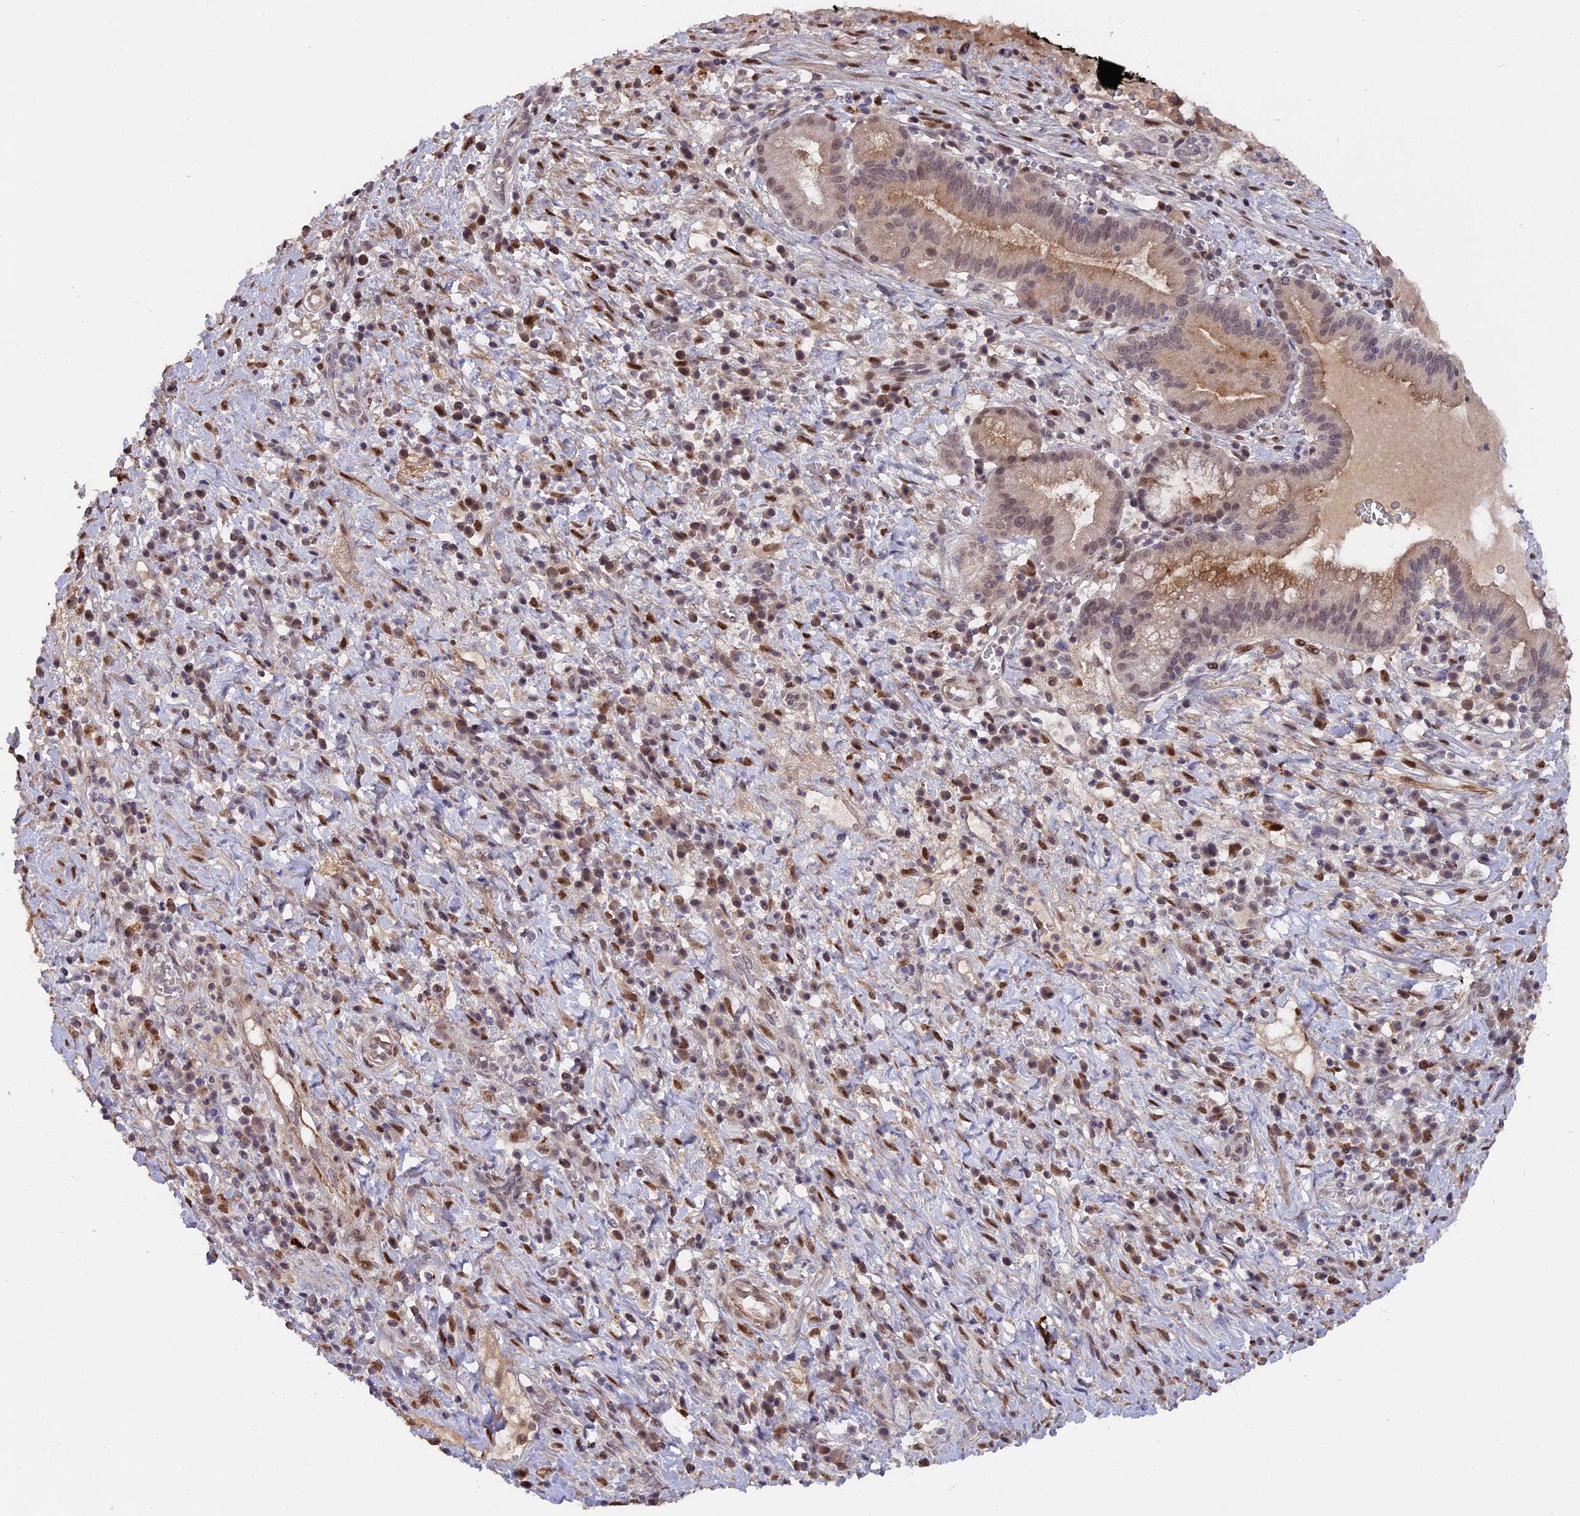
{"staining": {"intensity": "weak", "quantity": "25%-75%", "location": "nuclear"}, "tissue": "pancreatic cancer", "cell_type": "Tumor cells", "image_type": "cancer", "snomed": [{"axis": "morphology", "description": "Adenocarcinoma, NOS"}, {"axis": "topography", "description": "Pancreas"}], "caption": "The histopathology image exhibits staining of pancreatic cancer, revealing weak nuclear protein staining (brown color) within tumor cells.", "gene": "PYGO1", "patient": {"sex": "male", "age": 72}}